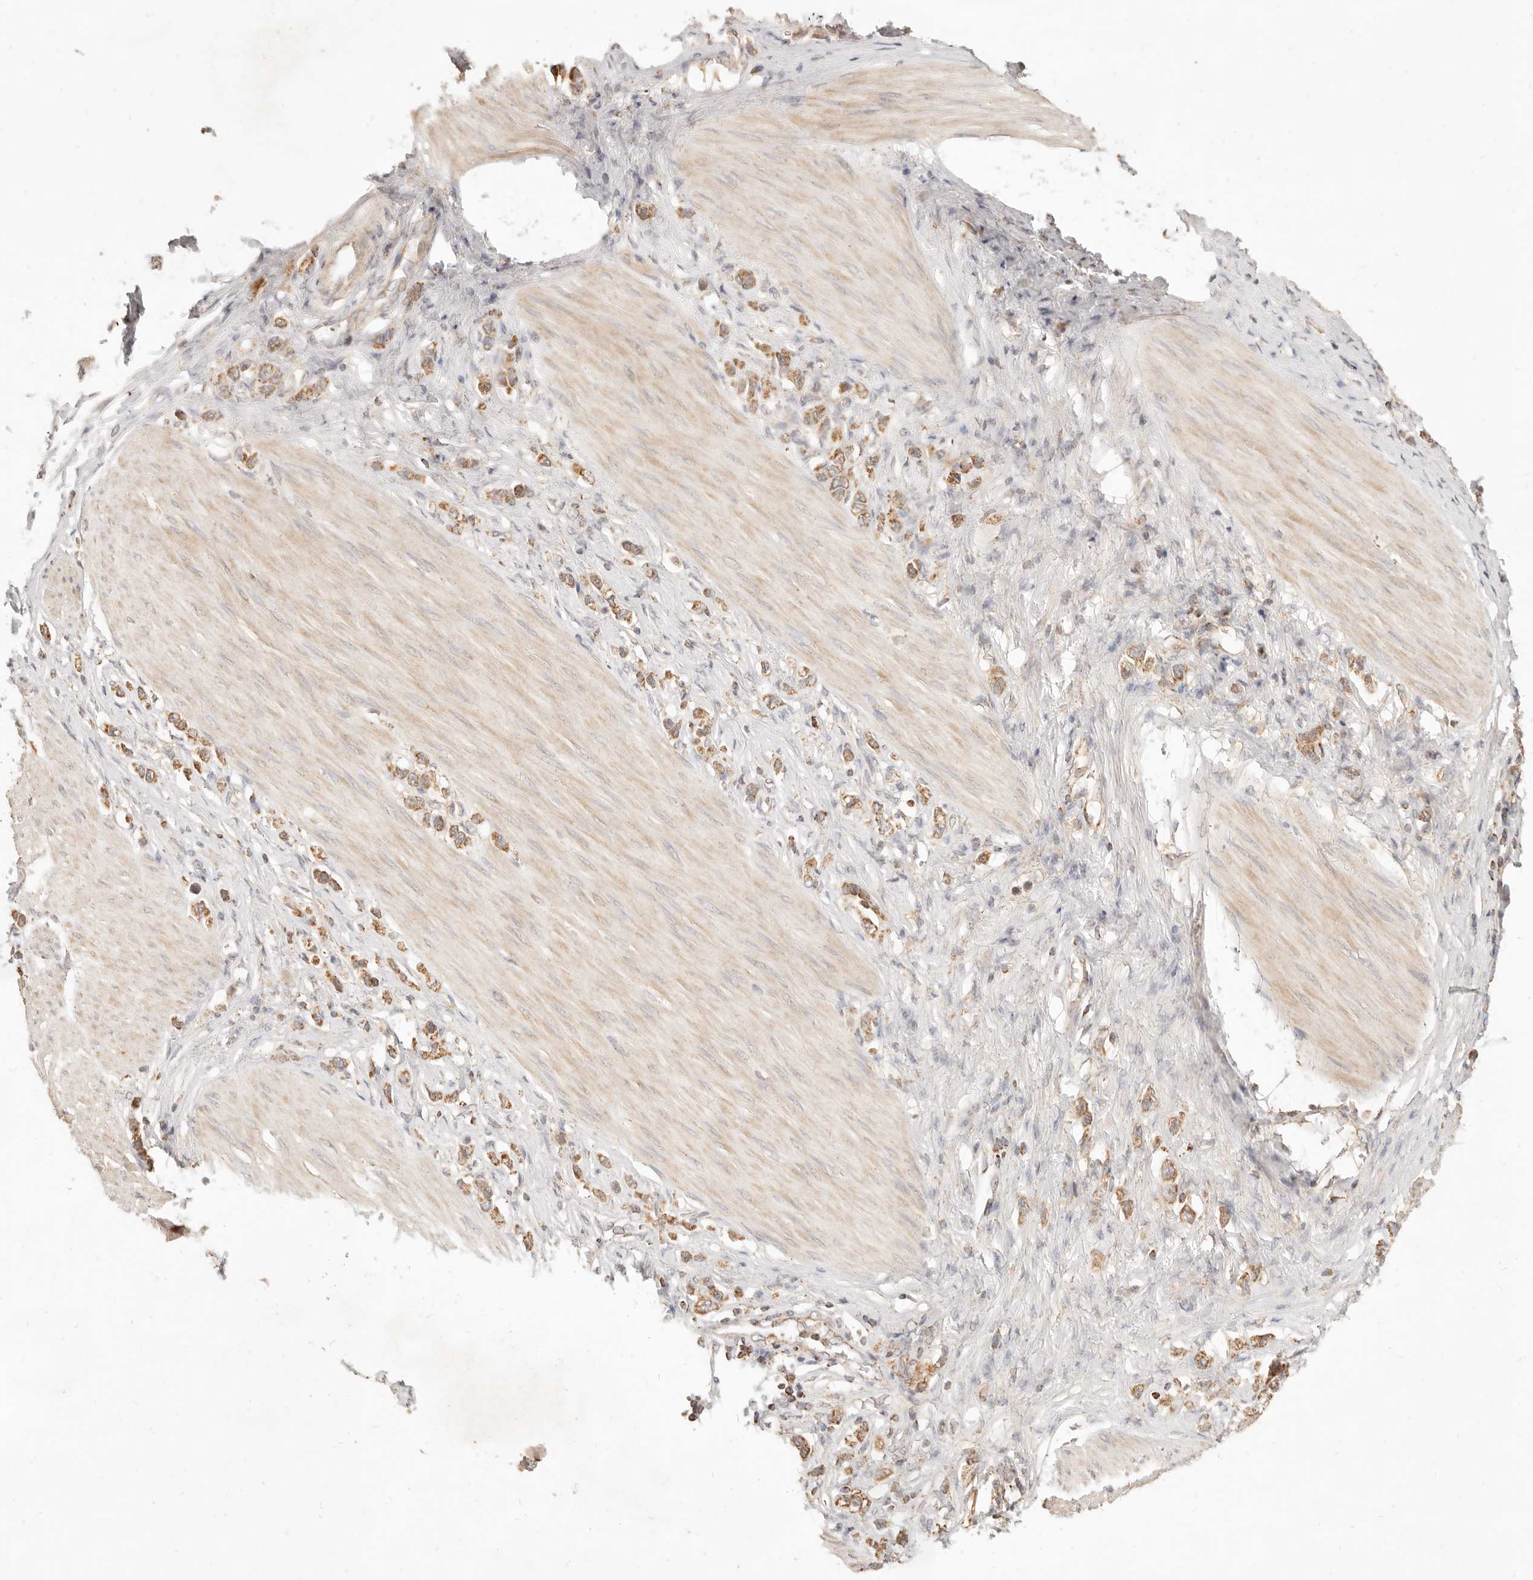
{"staining": {"intensity": "moderate", "quantity": ">75%", "location": "cytoplasmic/membranous"}, "tissue": "stomach cancer", "cell_type": "Tumor cells", "image_type": "cancer", "snomed": [{"axis": "morphology", "description": "Adenocarcinoma, NOS"}, {"axis": "topography", "description": "Stomach"}], "caption": "IHC histopathology image of neoplastic tissue: human stomach adenocarcinoma stained using immunohistochemistry exhibits medium levels of moderate protein expression localized specifically in the cytoplasmic/membranous of tumor cells, appearing as a cytoplasmic/membranous brown color.", "gene": "CPLANE2", "patient": {"sex": "female", "age": 65}}